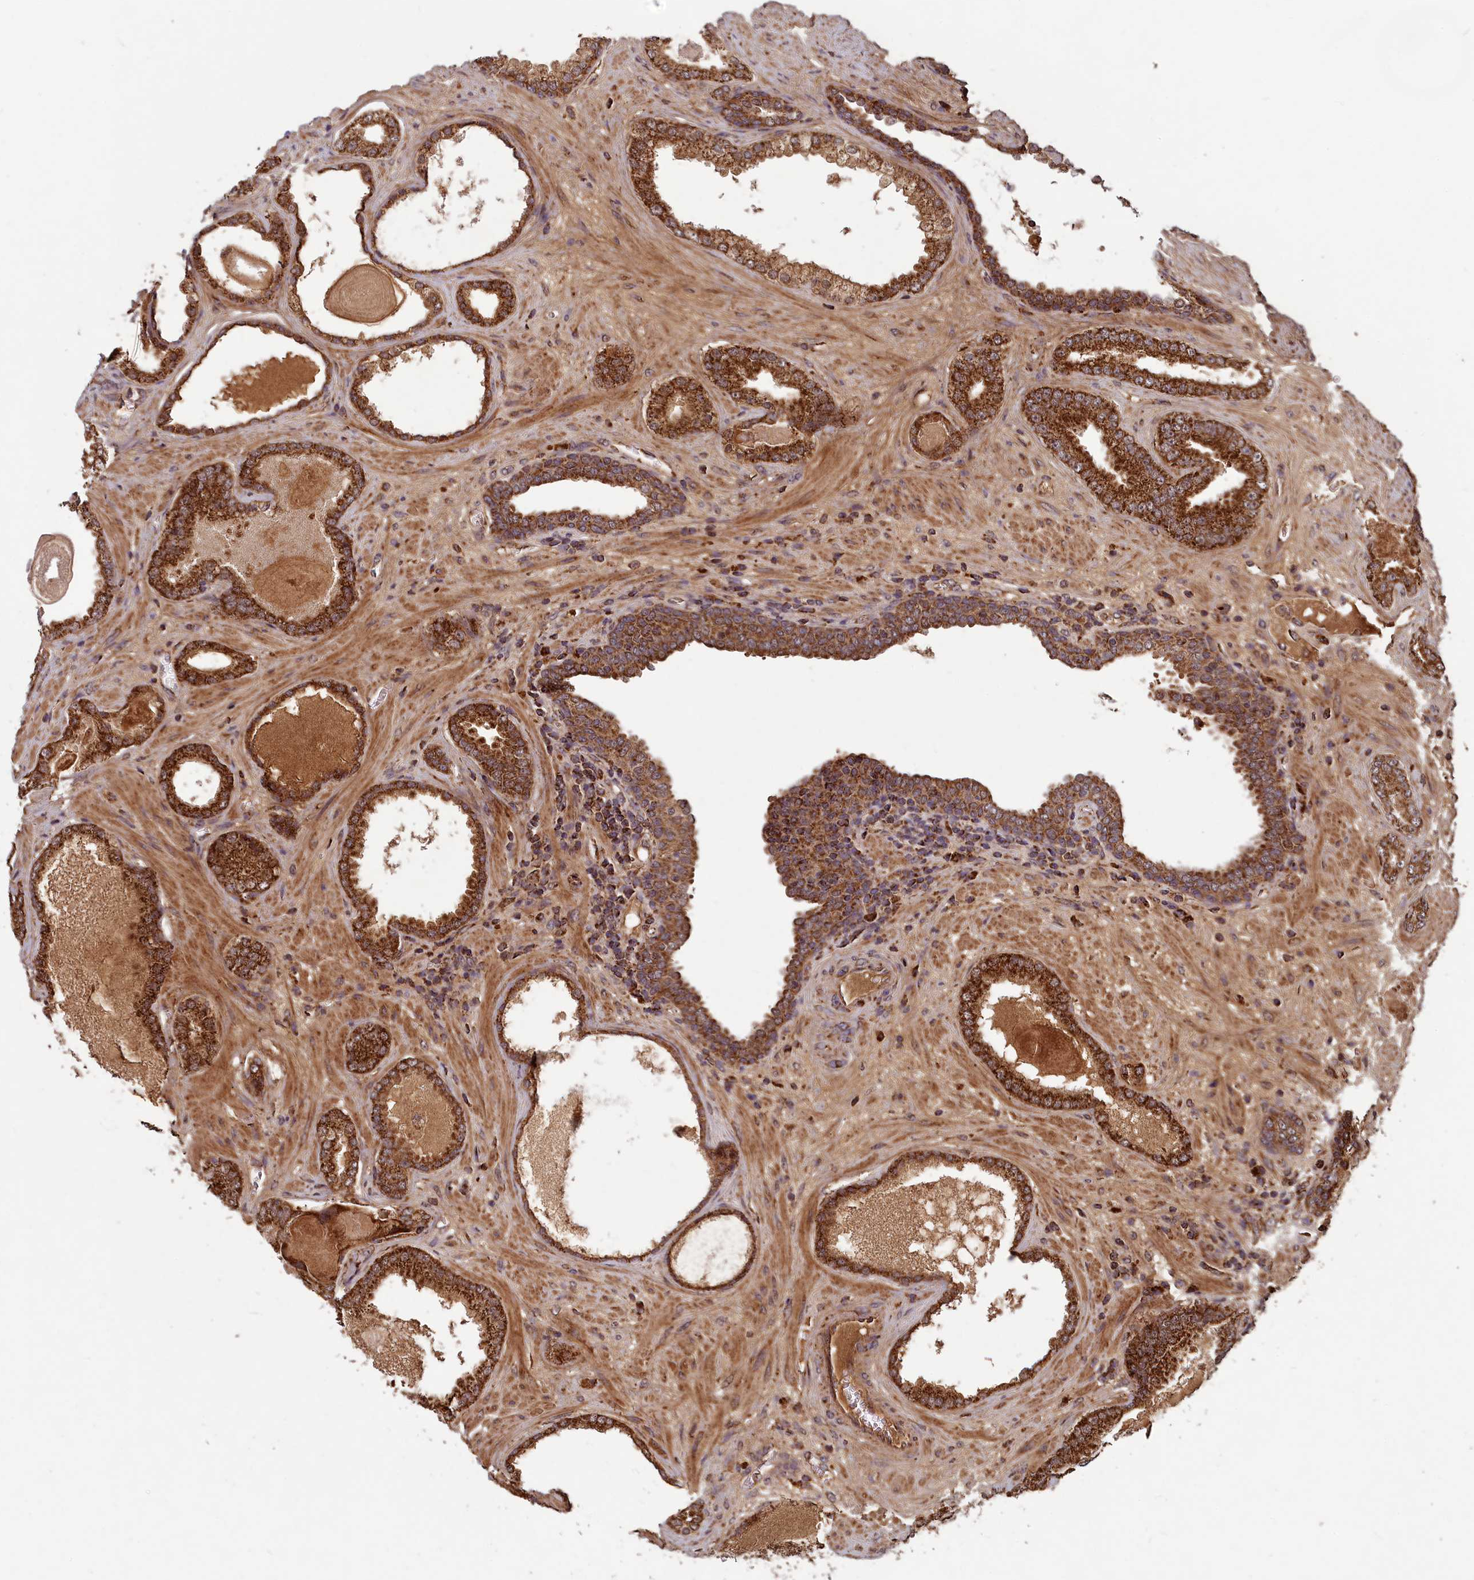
{"staining": {"intensity": "strong", "quantity": ">75%", "location": "cytoplasmic/membranous"}, "tissue": "prostate cancer", "cell_type": "Tumor cells", "image_type": "cancer", "snomed": [{"axis": "morphology", "description": "Adenocarcinoma, Low grade"}, {"axis": "topography", "description": "Prostate"}], "caption": "Protein expression analysis of prostate cancer (adenocarcinoma (low-grade)) shows strong cytoplasmic/membranous positivity in about >75% of tumor cells. (Brightfield microscopy of DAB IHC at high magnification).", "gene": "CCDC15", "patient": {"sex": "male", "age": 57}}